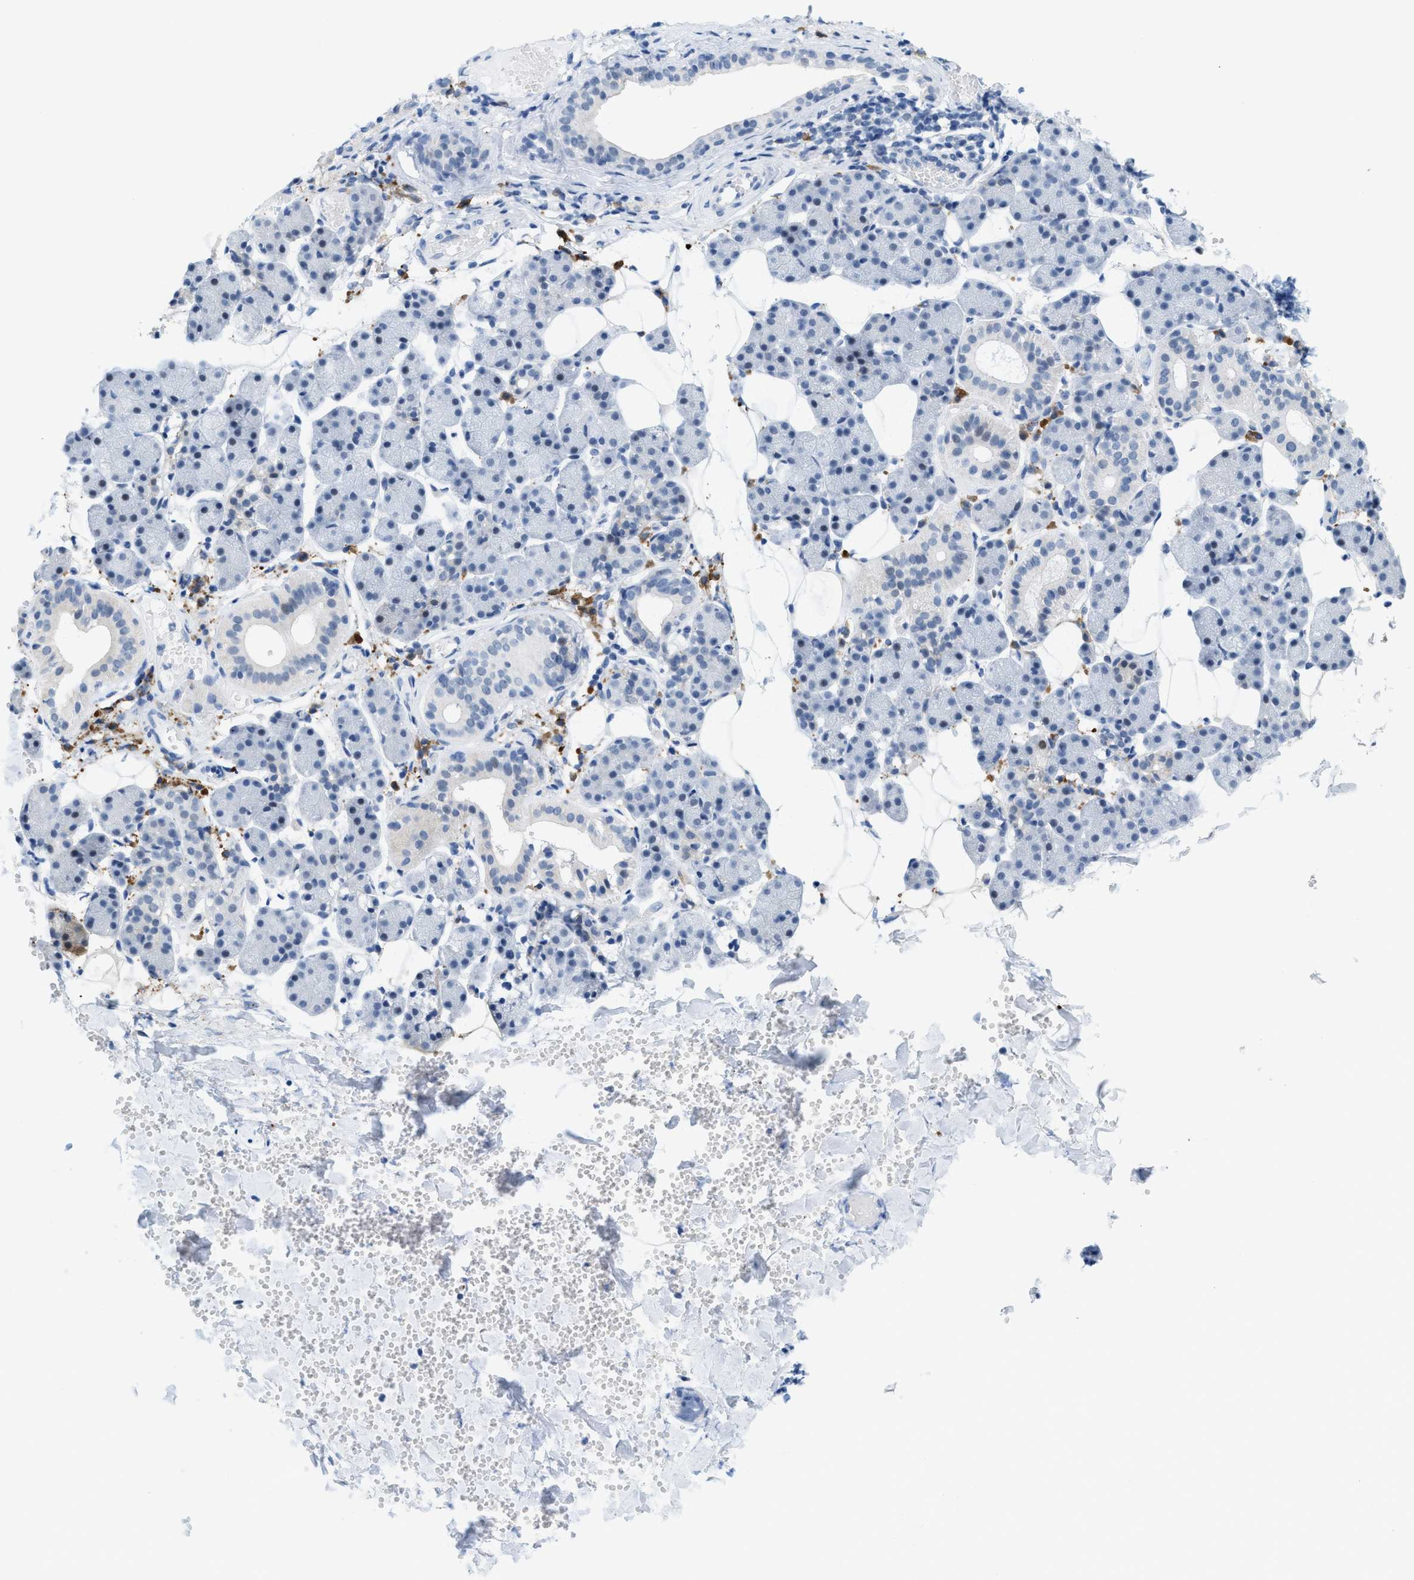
{"staining": {"intensity": "negative", "quantity": "none", "location": "none"}, "tissue": "salivary gland", "cell_type": "Glandular cells", "image_type": "normal", "snomed": [{"axis": "morphology", "description": "Normal tissue, NOS"}, {"axis": "topography", "description": "Salivary gland"}], "caption": "Immunohistochemistry (IHC) image of unremarkable human salivary gland stained for a protein (brown), which demonstrates no expression in glandular cells. (DAB immunohistochemistry (IHC) visualized using brightfield microscopy, high magnification).", "gene": "KIFC3", "patient": {"sex": "female", "age": 33}}